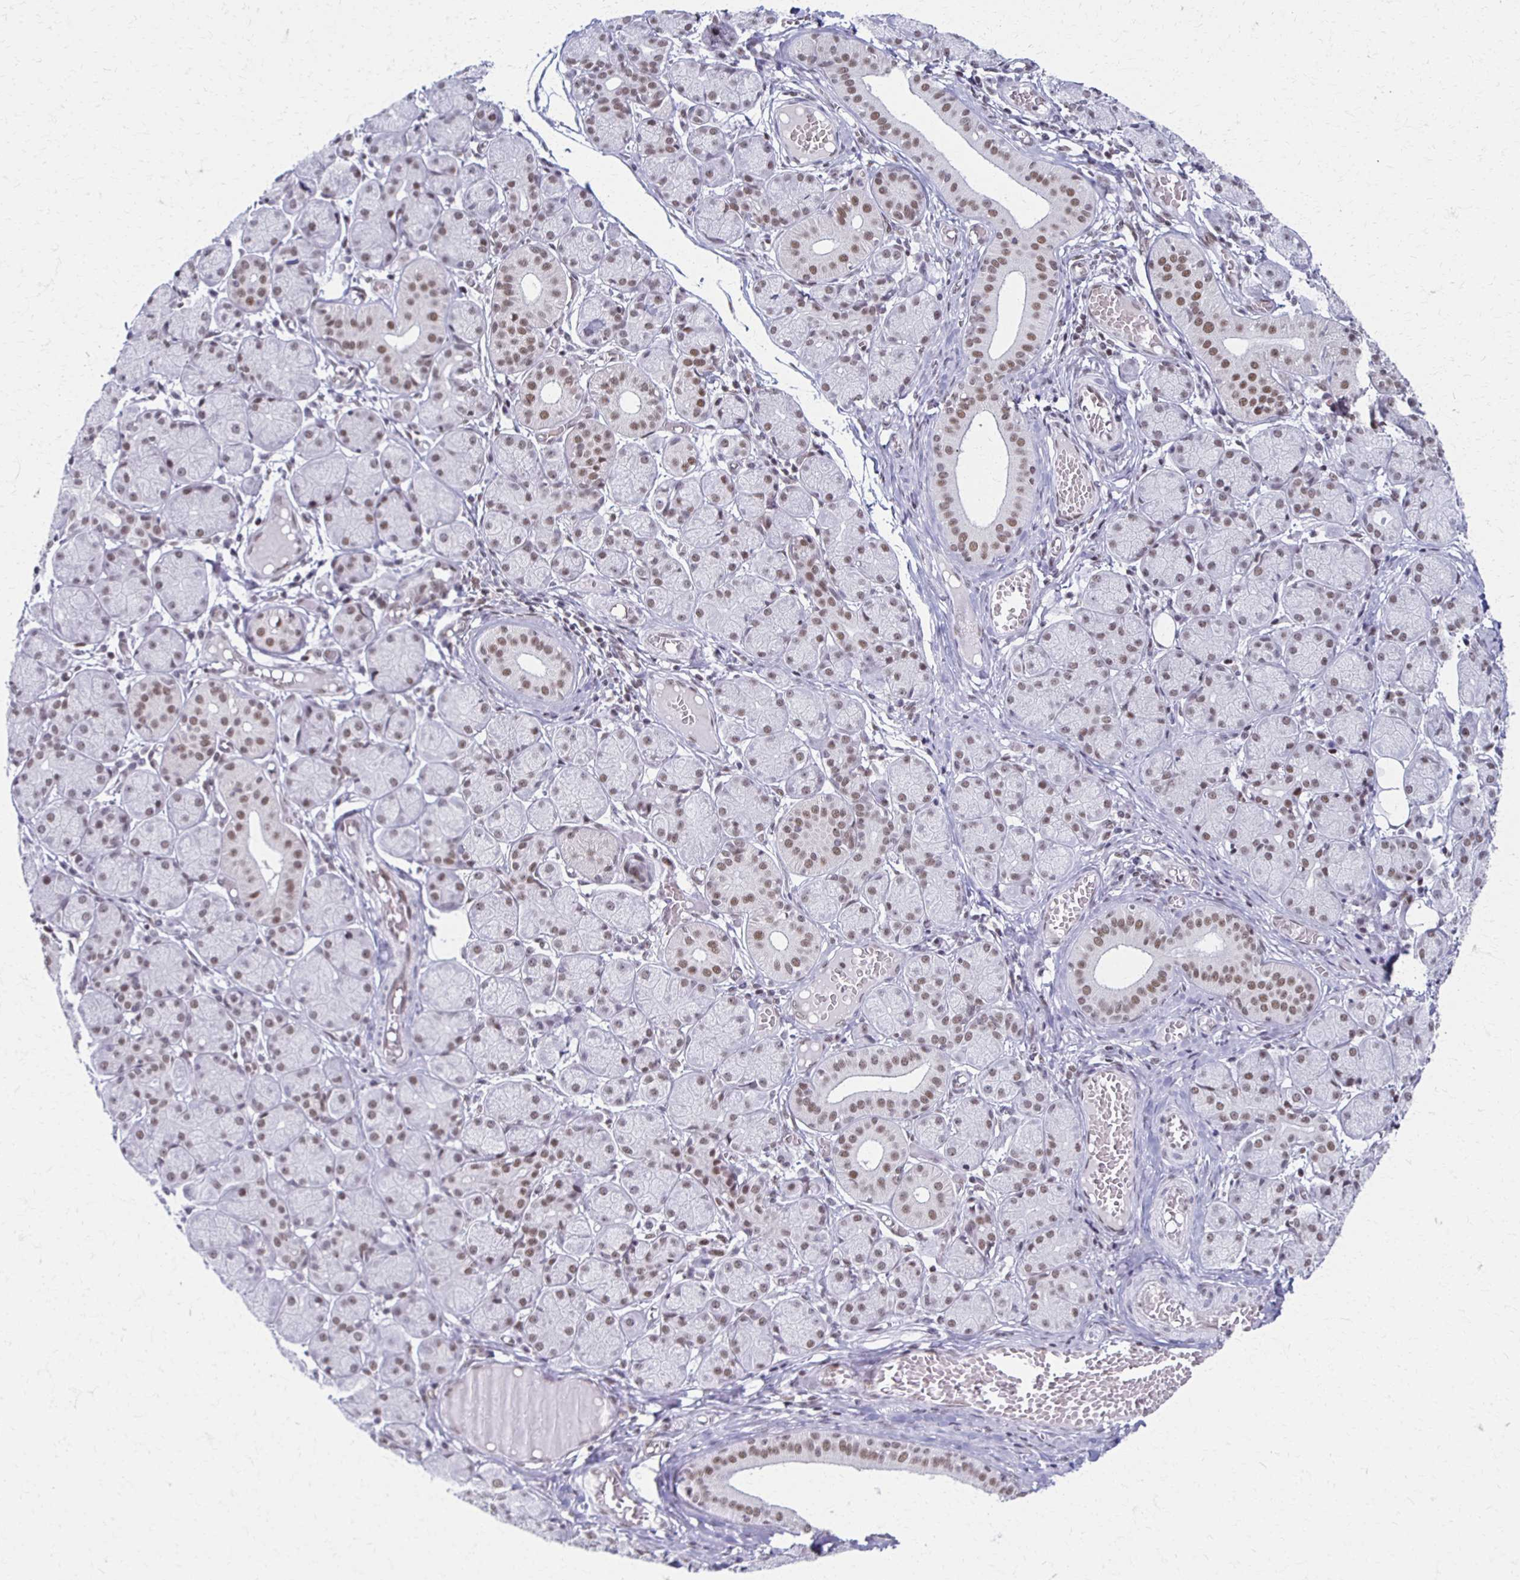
{"staining": {"intensity": "moderate", "quantity": "<25%", "location": "nuclear"}, "tissue": "salivary gland", "cell_type": "Glandular cells", "image_type": "normal", "snomed": [{"axis": "morphology", "description": "Normal tissue, NOS"}, {"axis": "topography", "description": "Salivary gland"}], "caption": "Immunohistochemical staining of normal human salivary gland demonstrates moderate nuclear protein staining in approximately <25% of glandular cells. Ihc stains the protein of interest in brown and the nuclei are stained blue.", "gene": "IRF7", "patient": {"sex": "female", "age": 24}}